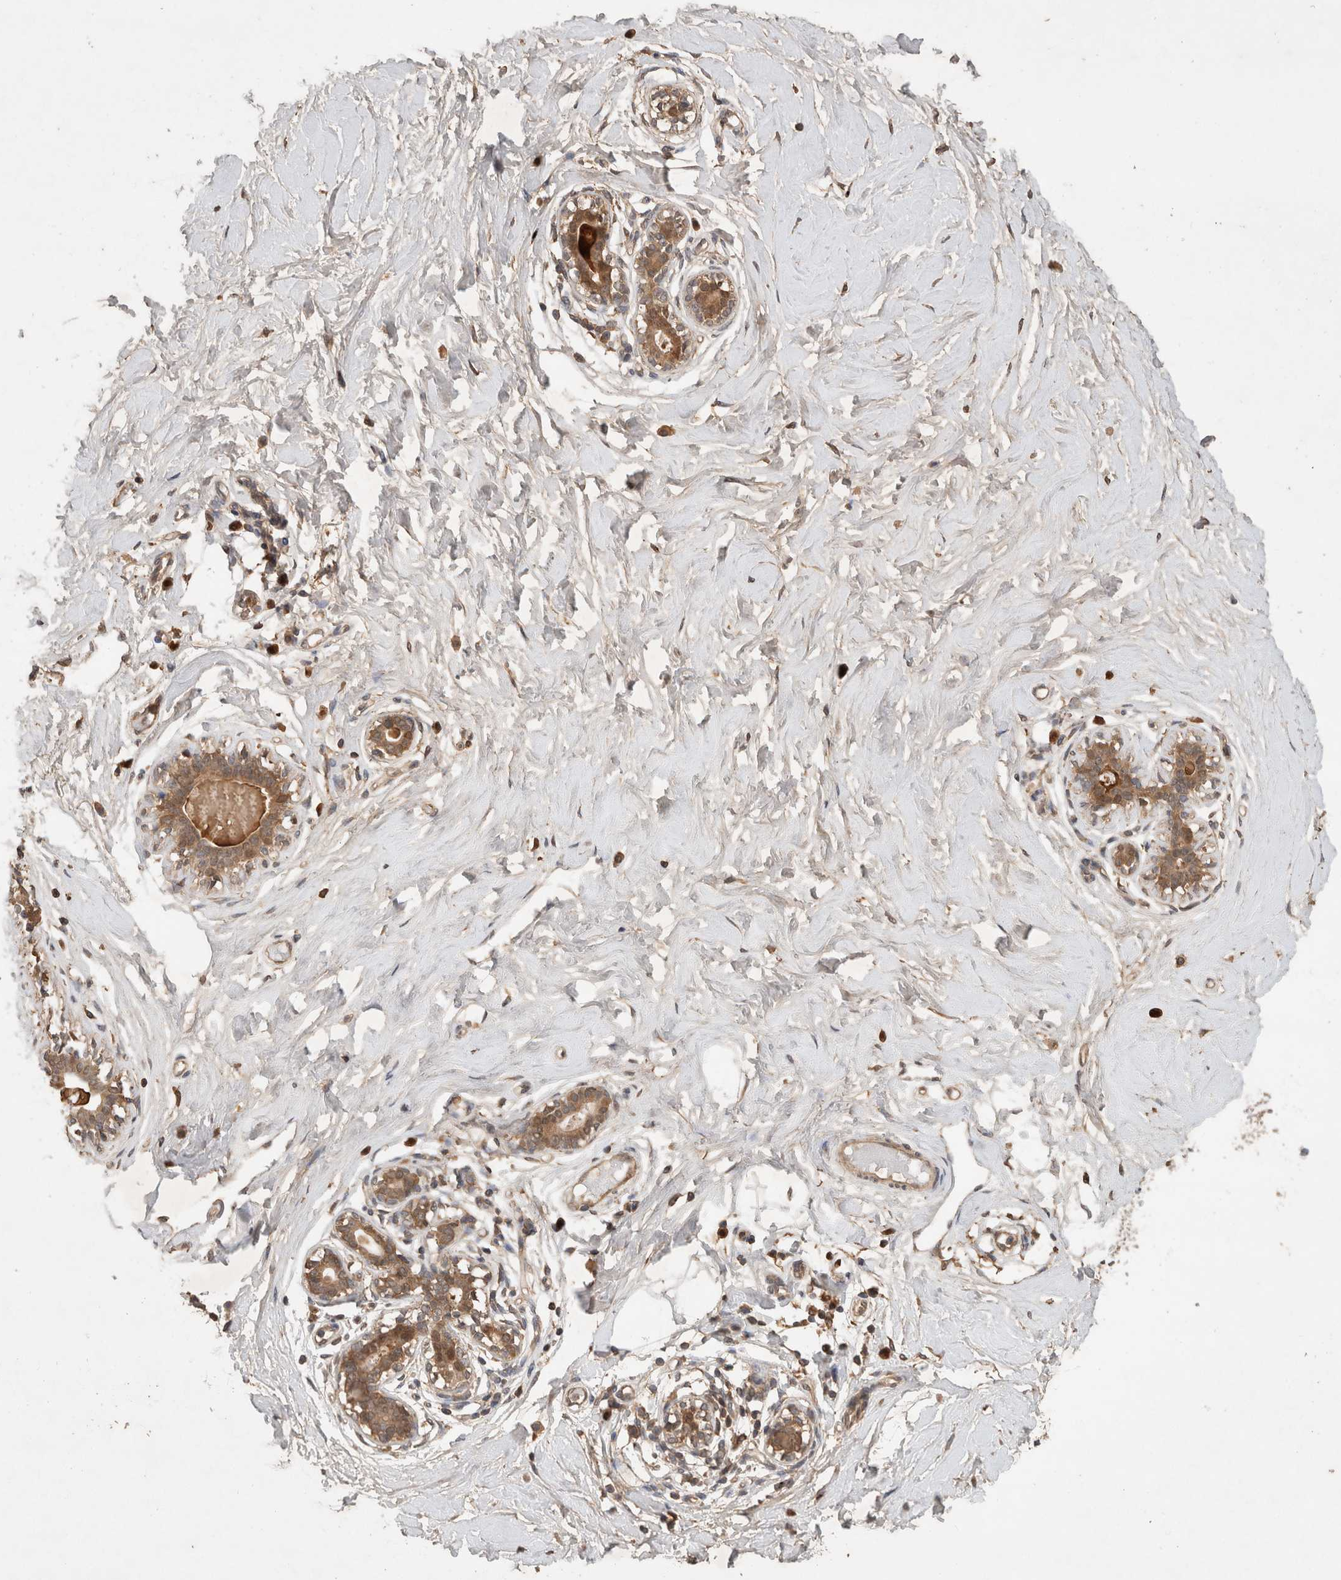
{"staining": {"intensity": "negative", "quantity": "none", "location": "none"}, "tissue": "breast", "cell_type": "Adipocytes", "image_type": "normal", "snomed": [{"axis": "morphology", "description": "Normal tissue, NOS"}, {"axis": "morphology", "description": "Adenoma, NOS"}, {"axis": "topography", "description": "Breast"}], "caption": "DAB (3,3'-diaminobenzidine) immunohistochemical staining of normal human breast reveals no significant expression in adipocytes. (DAB immunohistochemistry (IHC) with hematoxylin counter stain).", "gene": "OTUD7B", "patient": {"sex": "female", "age": 23}}